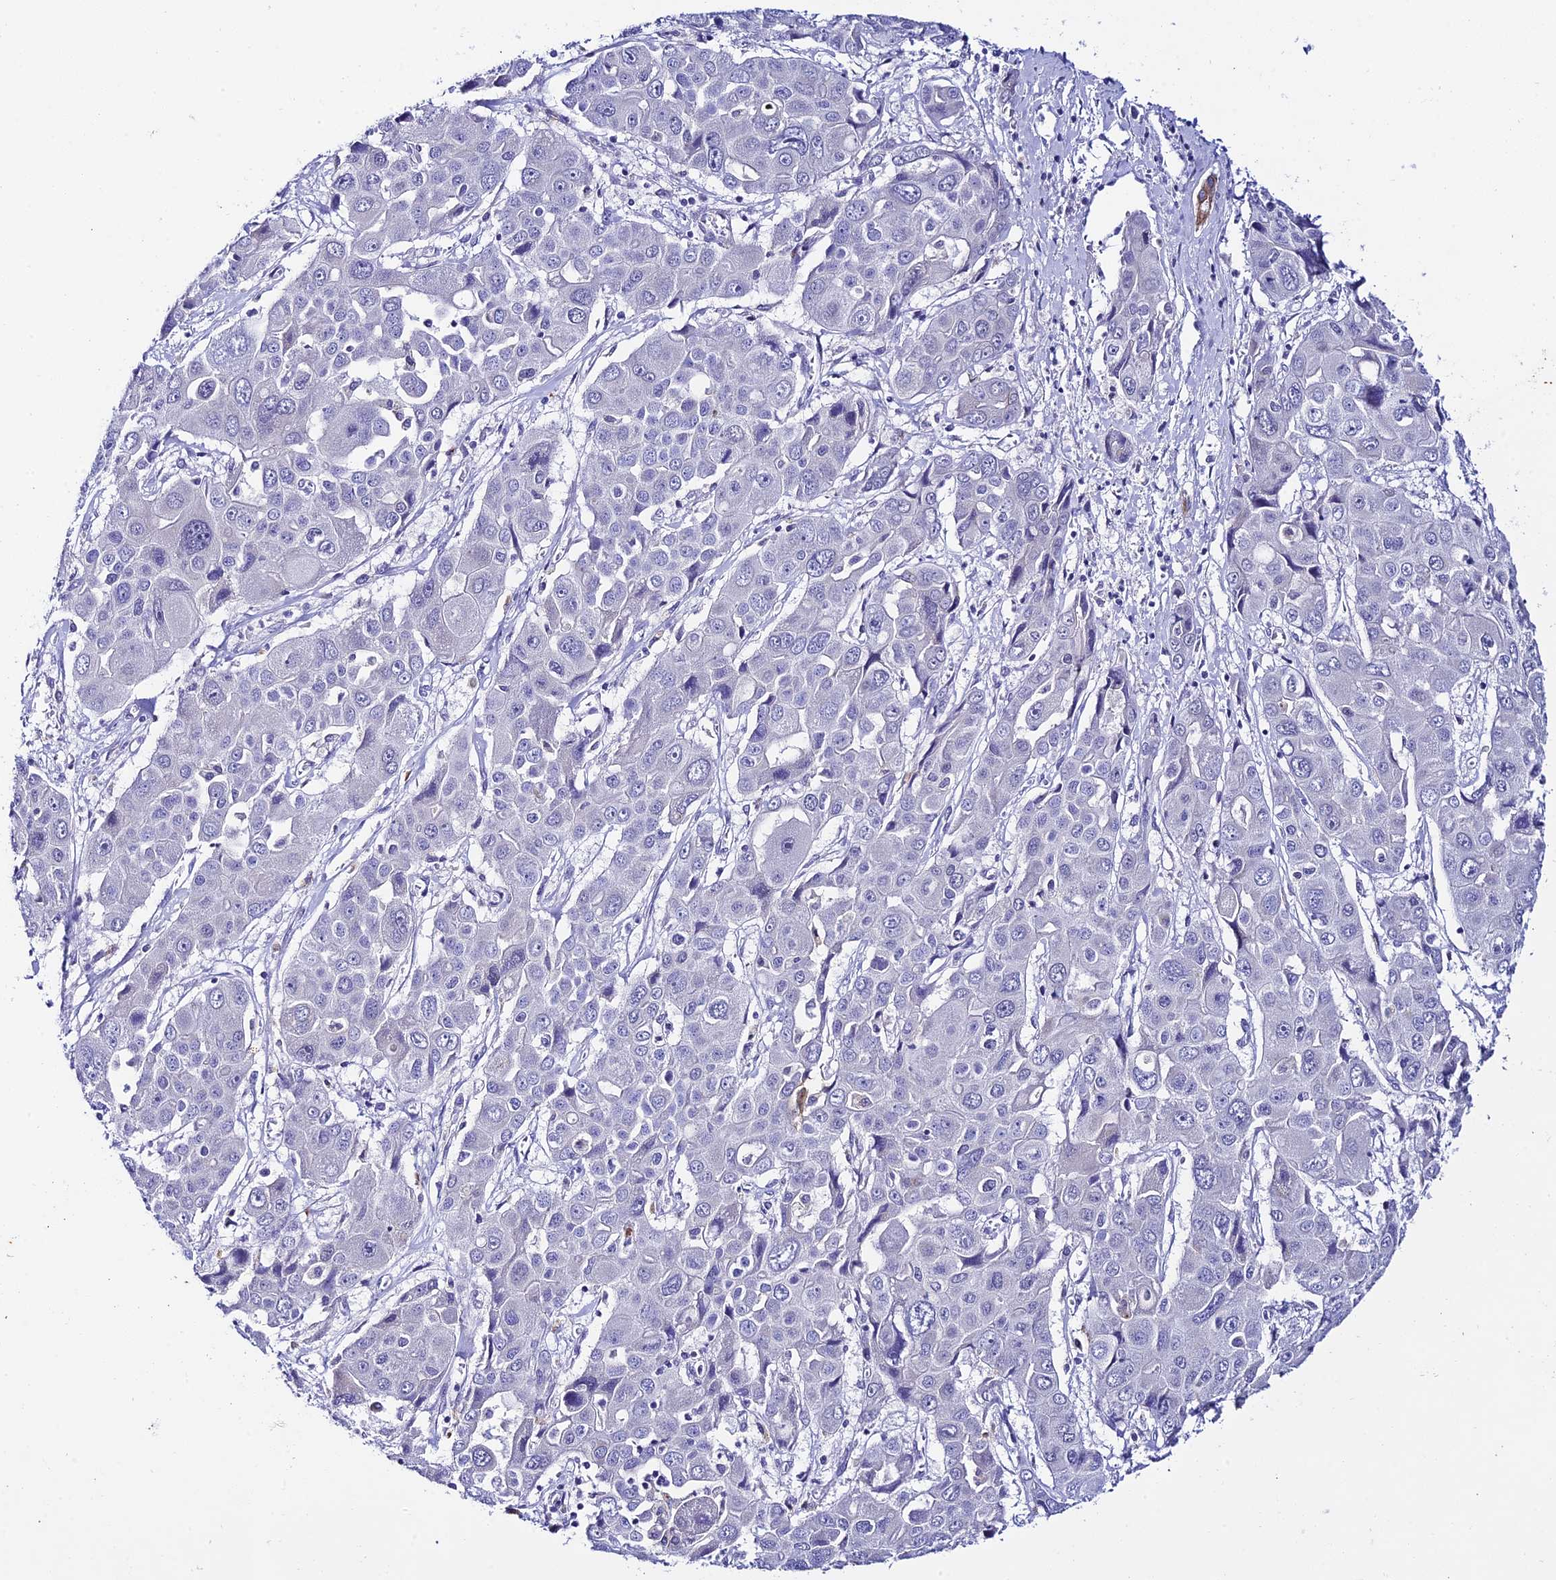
{"staining": {"intensity": "negative", "quantity": "none", "location": "none"}, "tissue": "liver cancer", "cell_type": "Tumor cells", "image_type": "cancer", "snomed": [{"axis": "morphology", "description": "Cholangiocarcinoma"}, {"axis": "topography", "description": "Liver"}], "caption": "A histopathology image of cholangiocarcinoma (liver) stained for a protein displays no brown staining in tumor cells.", "gene": "RASGEF1B", "patient": {"sex": "male", "age": 67}}